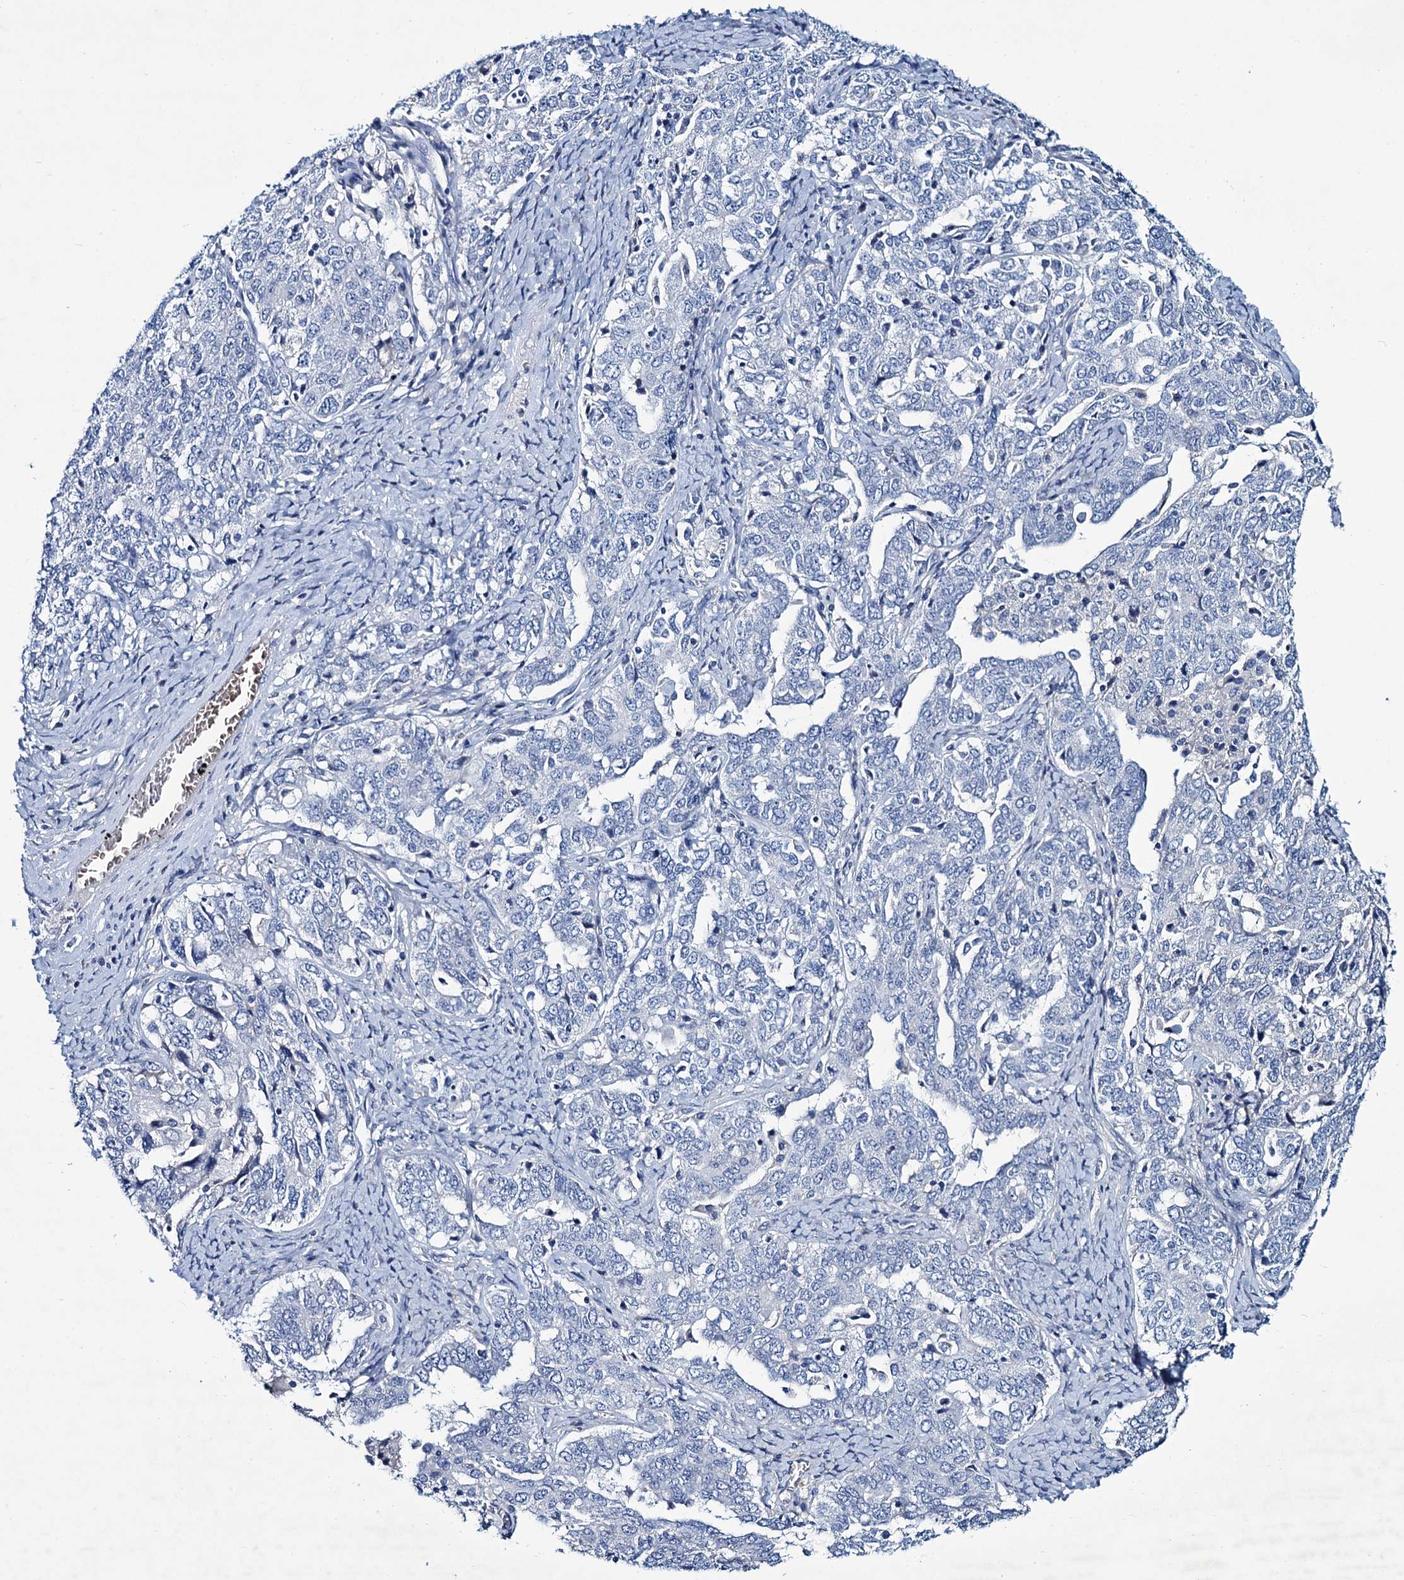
{"staining": {"intensity": "negative", "quantity": "none", "location": "none"}, "tissue": "ovarian cancer", "cell_type": "Tumor cells", "image_type": "cancer", "snomed": [{"axis": "morphology", "description": "Carcinoma, endometroid"}, {"axis": "topography", "description": "Ovary"}], "caption": "The micrograph shows no staining of tumor cells in ovarian cancer.", "gene": "RTKN2", "patient": {"sex": "female", "age": 62}}